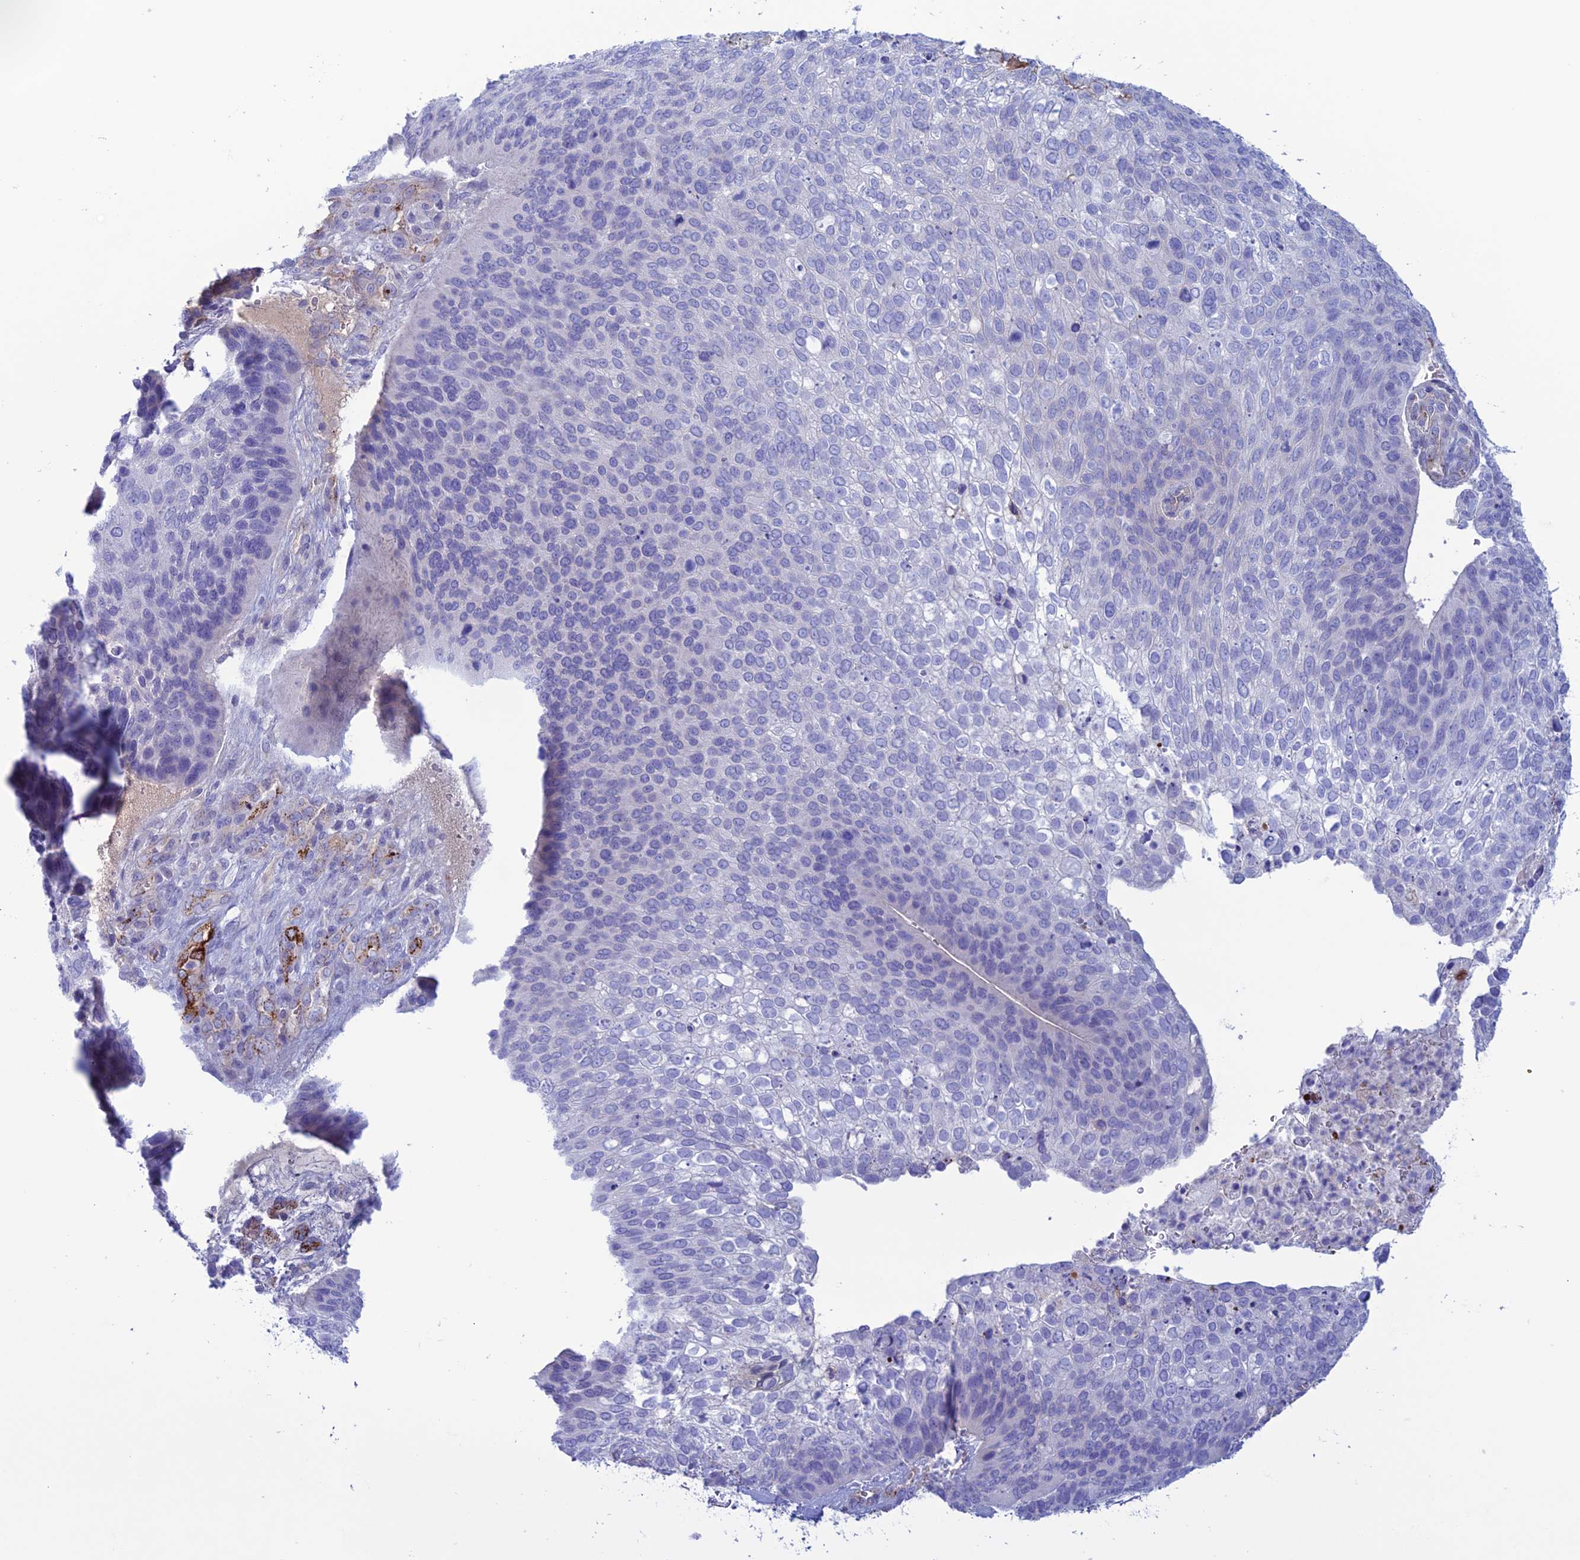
{"staining": {"intensity": "negative", "quantity": "none", "location": "none"}, "tissue": "skin cancer", "cell_type": "Tumor cells", "image_type": "cancer", "snomed": [{"axis": "morphology", "description": "Basal cell carcinoma"}, {"axis": "topography", "description": "Skin"}], "caption": "Tumor cells are negative for protein expression in human skin cancer (basal cell carcinoma). The staining was performed using DAB to visualize the protein expression in brown, while the nuclei were stained in blue with hematoxylin (Magnification: 20x).", "gene": "CDC42EP5", "patient": {"sex": "female", "age": 74}}